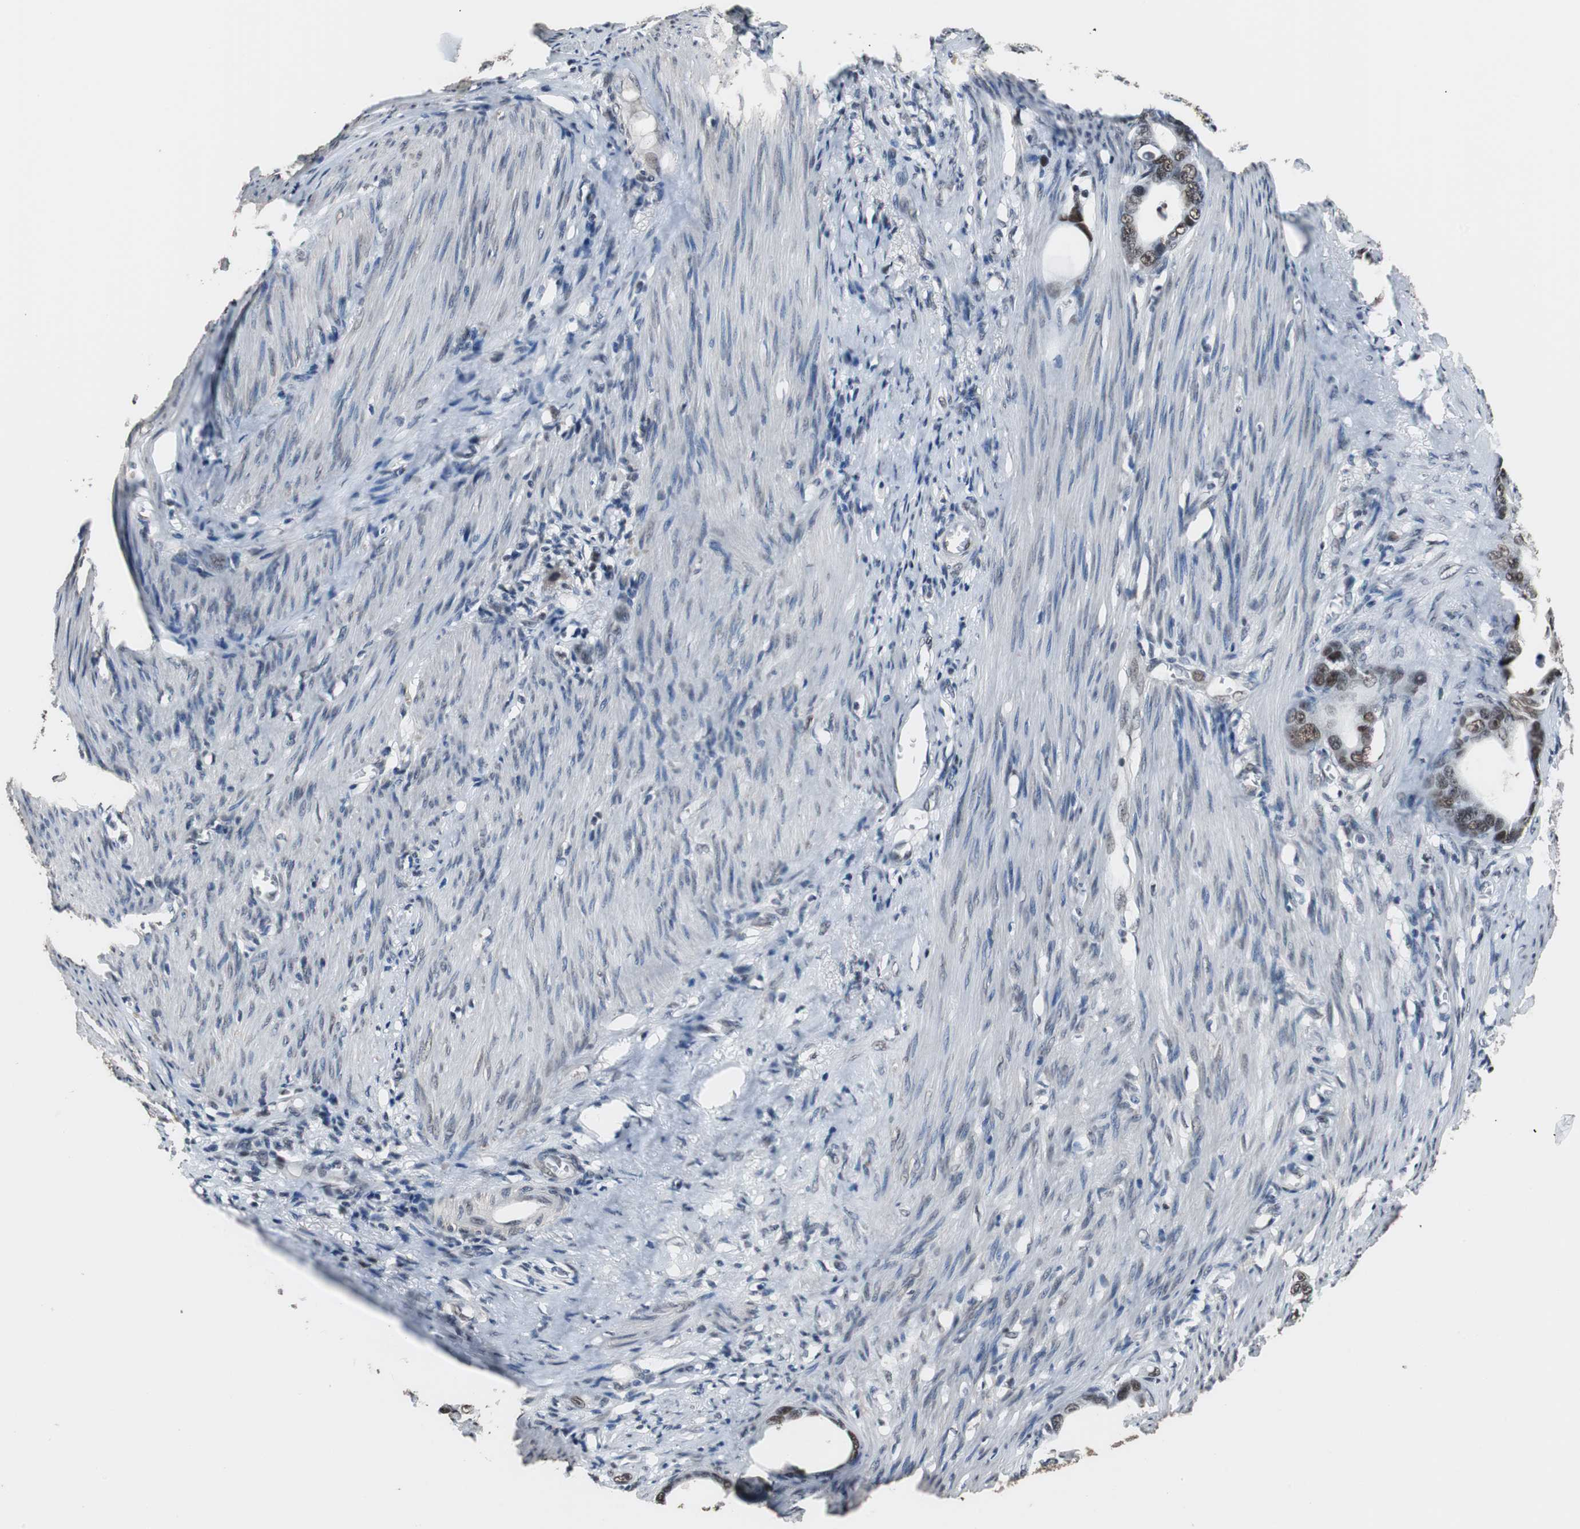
{"staining": {"intensity": "strong", "quantity": ">75%", "location": "nuclear"}, "tissue": "stomach cancer", "cell_type": "Tumor cells", "image_type": "cancer", "snomed": [{"axis": "morphology", "description": "Adenocarcinoma, NOS"}, {"axis": "topography", "description": "Stomach"}], "caption": "Protein staining shows strong nuclear positivity in about >75% of tumor cells in stomach cancer.", "gene": "TAF7", "patient": {"sex": "female", "age": 75}}